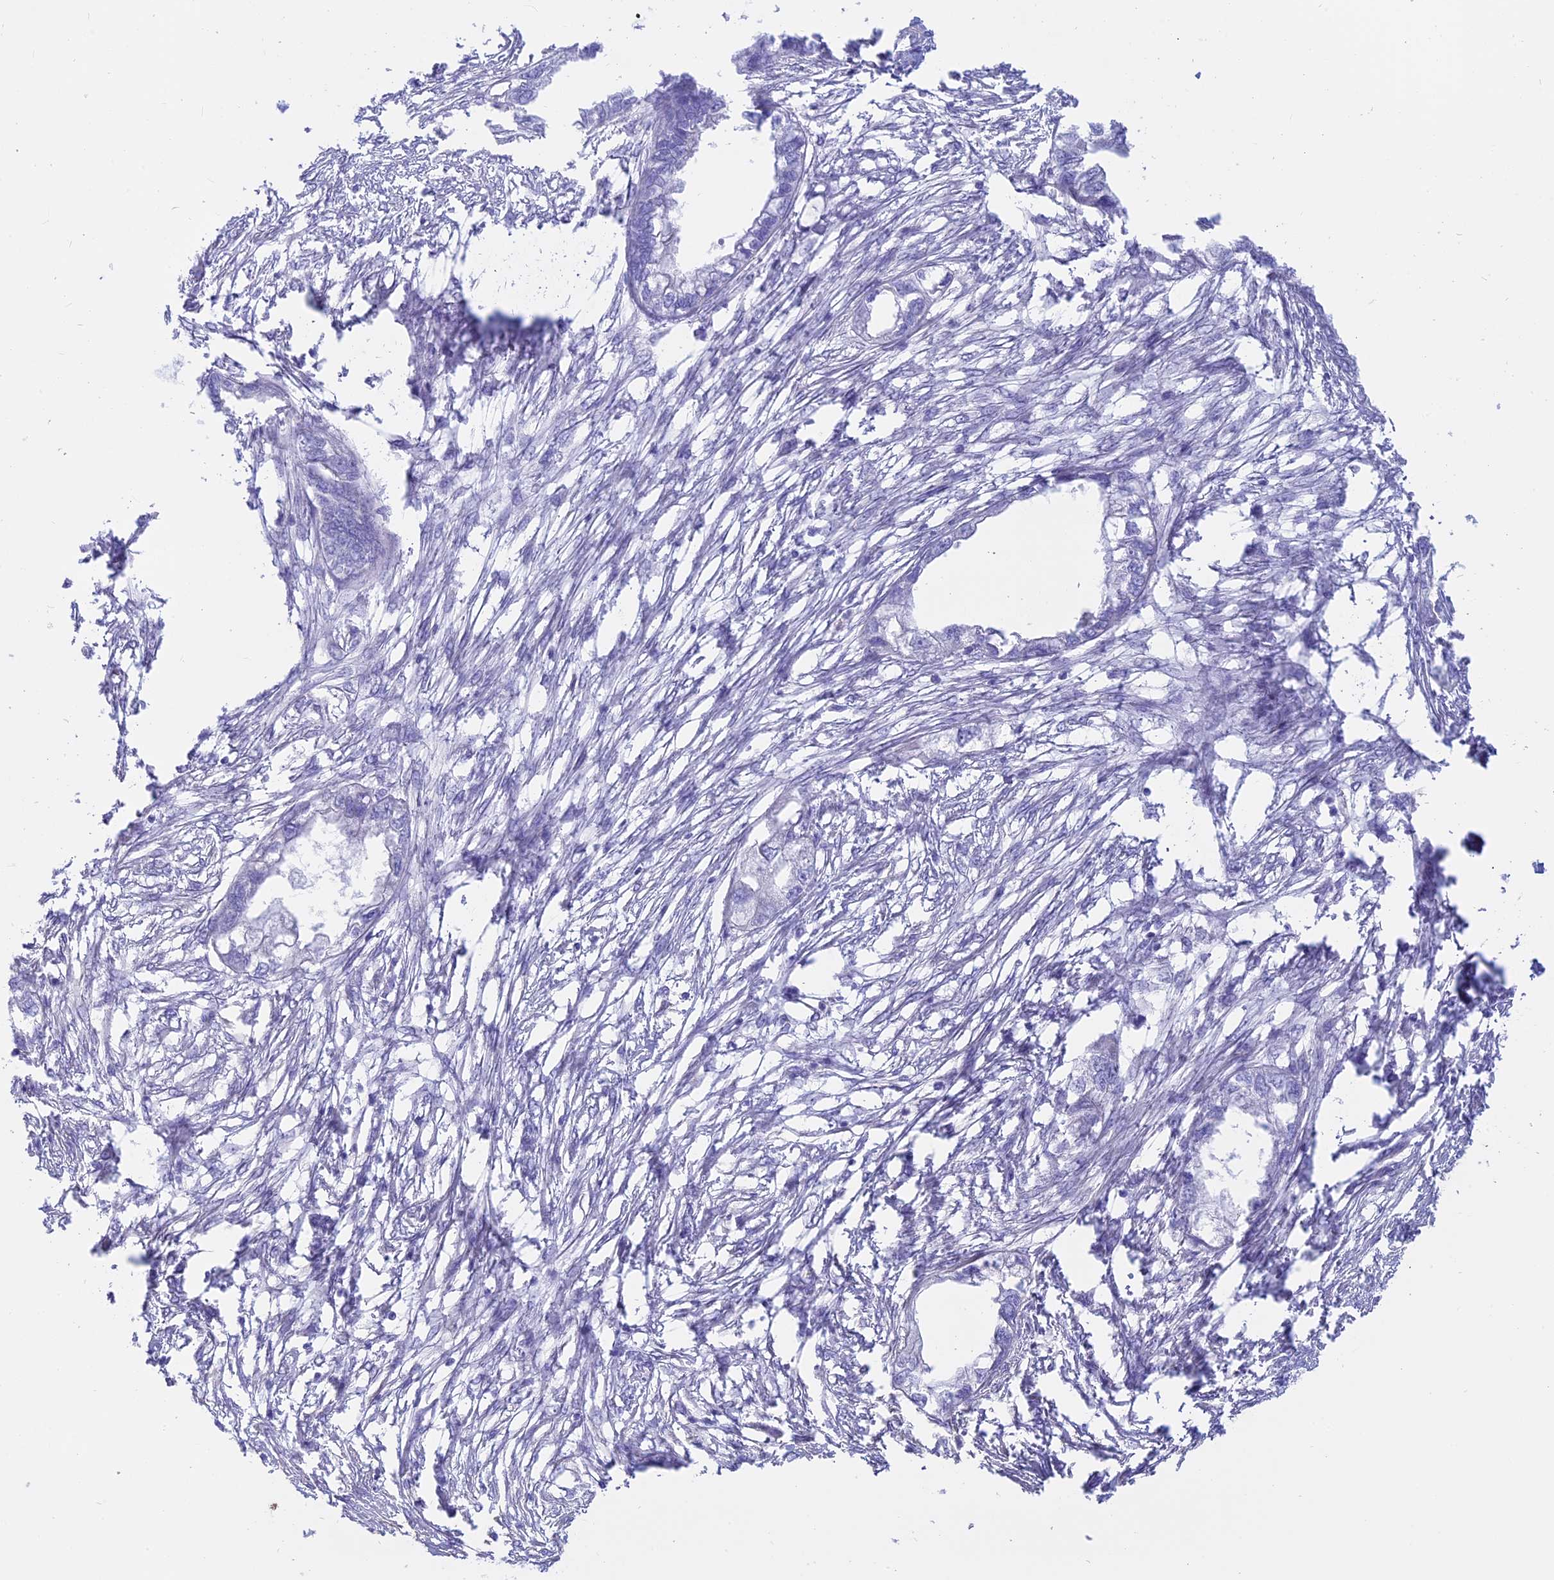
{"staining": {"intensity": "negative", "quantity": "none", "location": "none"}, "tissue": "endometrial cancer", "cell_type": "Tumor cells", "image_type": "cancer", "snomed": [{"axis": "morphology", "description": "Adenocarcinoma, NOS"}, {"axis": "morphology", "description": "Adenocarcinoma, metastatic, NOS"}, {"axis": "topography", "description": "Adipose tissue"}, {"axis": "topography", "description": "Endometrium"}], "caption": "IHC micrograph of human endometrial metastatic adenocarcinoma stained for a protein (brown), which exhibits no expression in tumor cells.", "gene": "OR2AE1", "patient": {"sex": "female", "age": 67}}